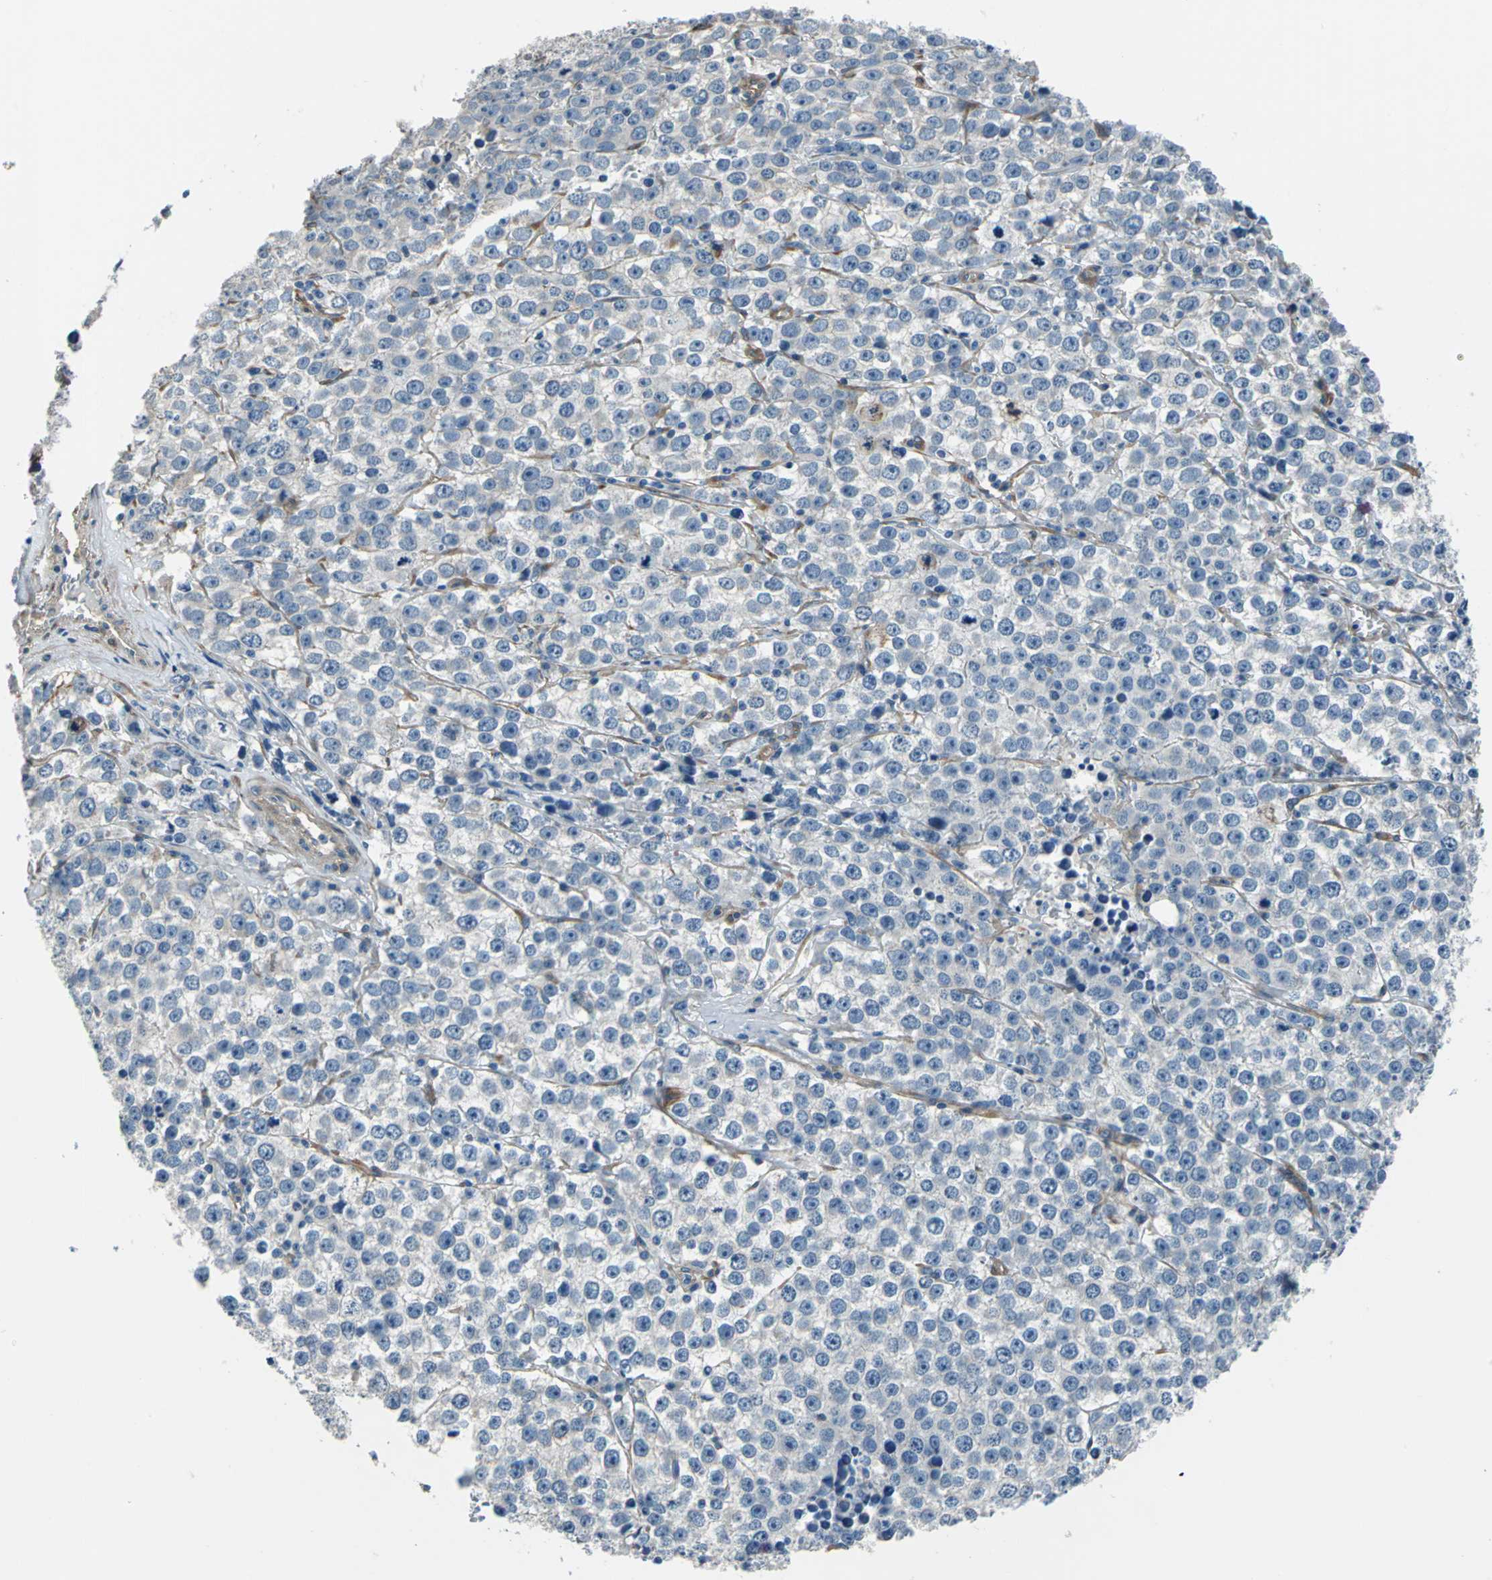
{"staining": {"intensity": "negative", "quantity": "none", "location": "none"}, "tissue": "testis cancer", "cell_type": "Tumor cells", "image_type": "cancer", "snomed": [{"axis": "morphology", "description": "Seminoma, NOS"}, {"axis": "morphology", "description": "Carcinoma, Embryonal, NOS"}, {"axis": "topography", "description": "Testis"}], "caption": "DAB immunohistochemical staining of testis embryonal carcinoma reveals no significant positivity in tumor cells. (DAB (3,3'-diaminobenzidine) immunohistochemistry visualized using brightfield microscopy, high magnification).", "gene": "CDC42EP1", "patient": {"sex": "male", "age": 52}}